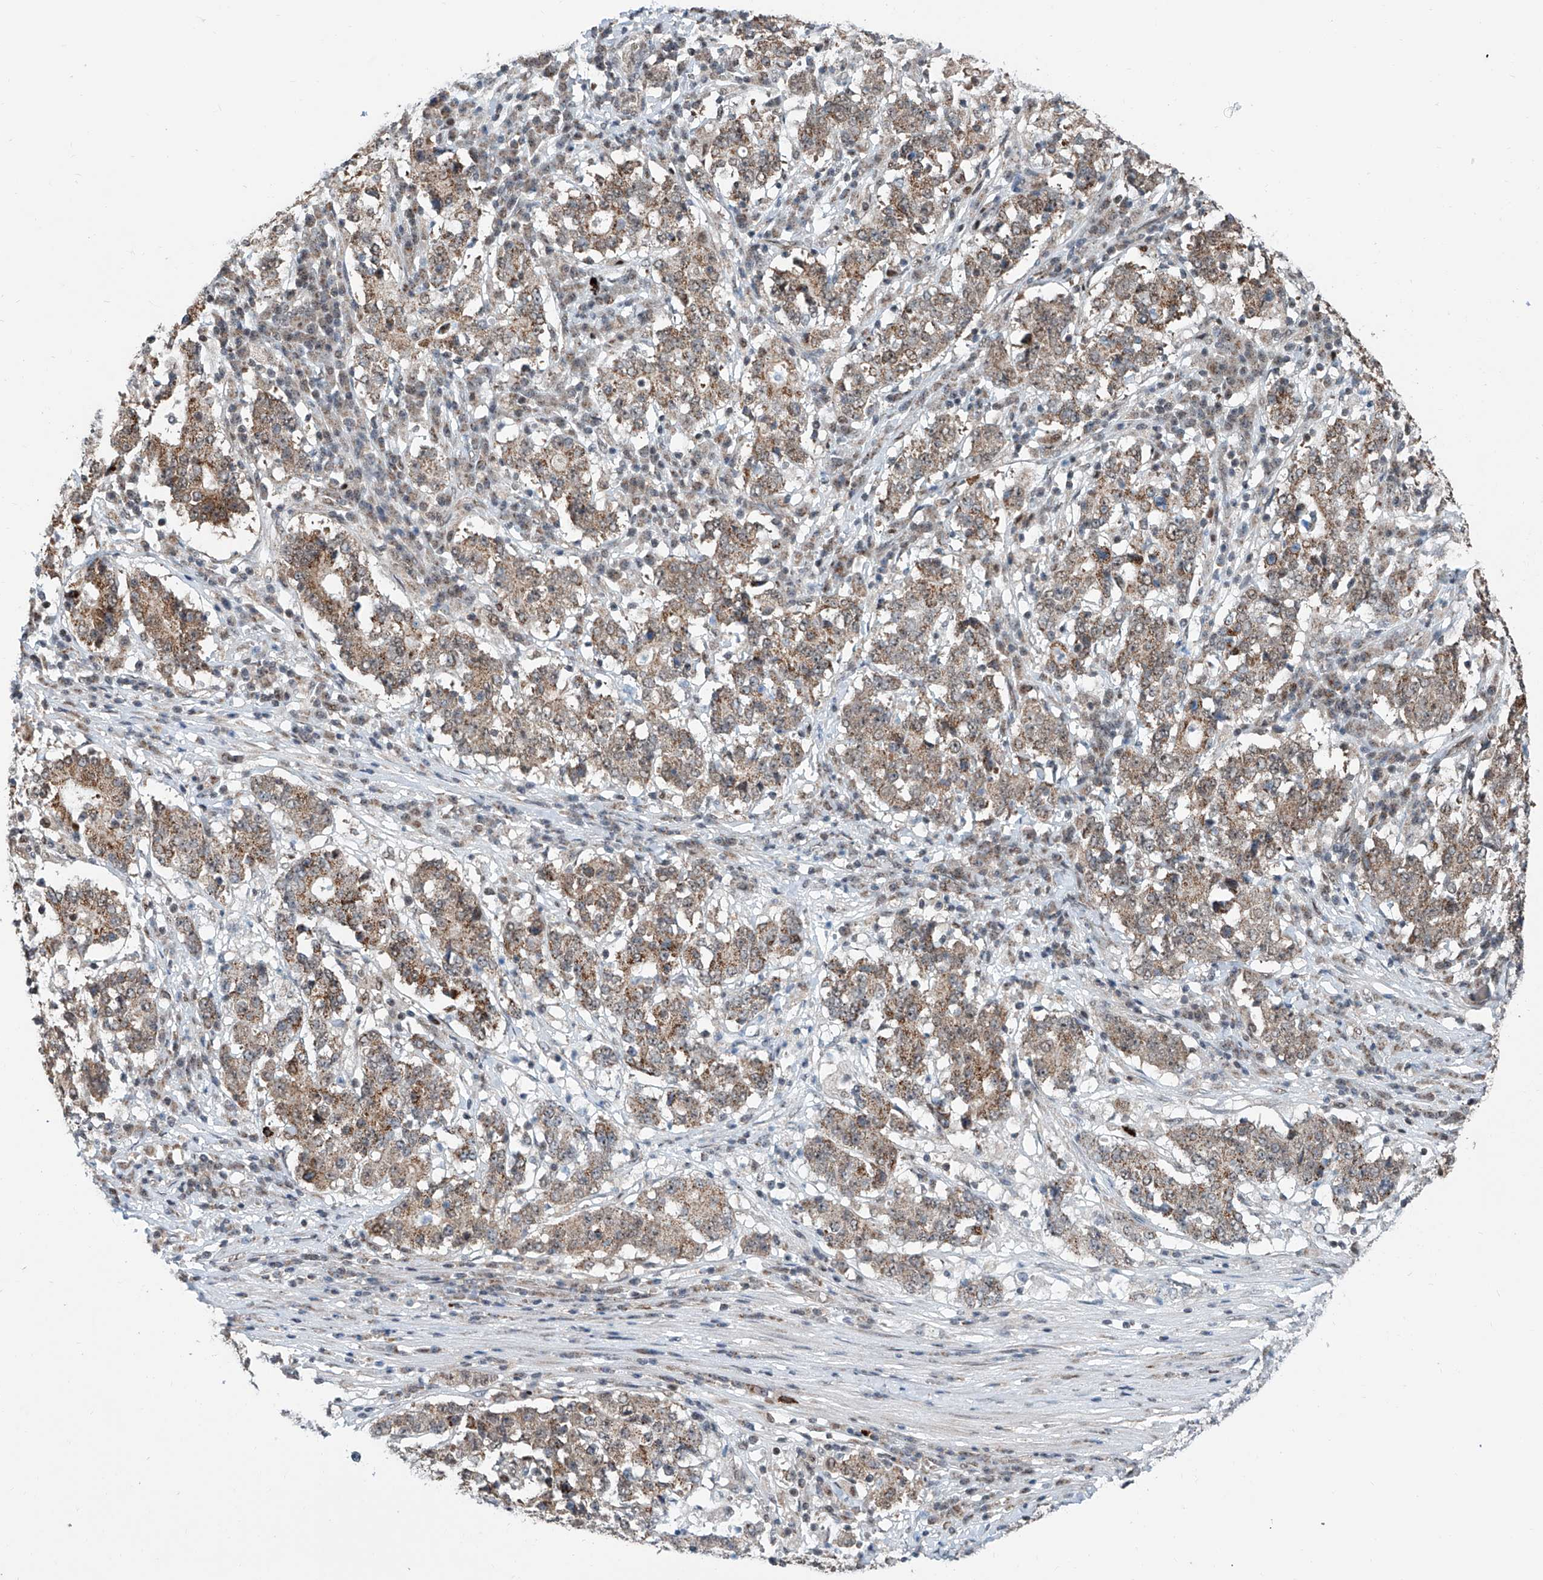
{"staining": {"intensity": "moderate", "quantity": ">75%", "location": "cytoplasmic/membranous"}, "tissue": "stomach cancer", "cell_type": "Tumor cells", "image_type": "cancer", "snomed": [{"axis": "morphology", "description": "Adenocarcinoma, NOS"}, {"axis": "topography", "description": "Stomach"}], "caption": "IHC image of human stomach cancer (adenocarcinoma) stained for a protein (brown), which exhibits medium levels of moderate cytoplasmic/membranous expression in about >75% of tumor cells.", "gene": "SDE2", "patient": {"sex": "male", "age": 59}}